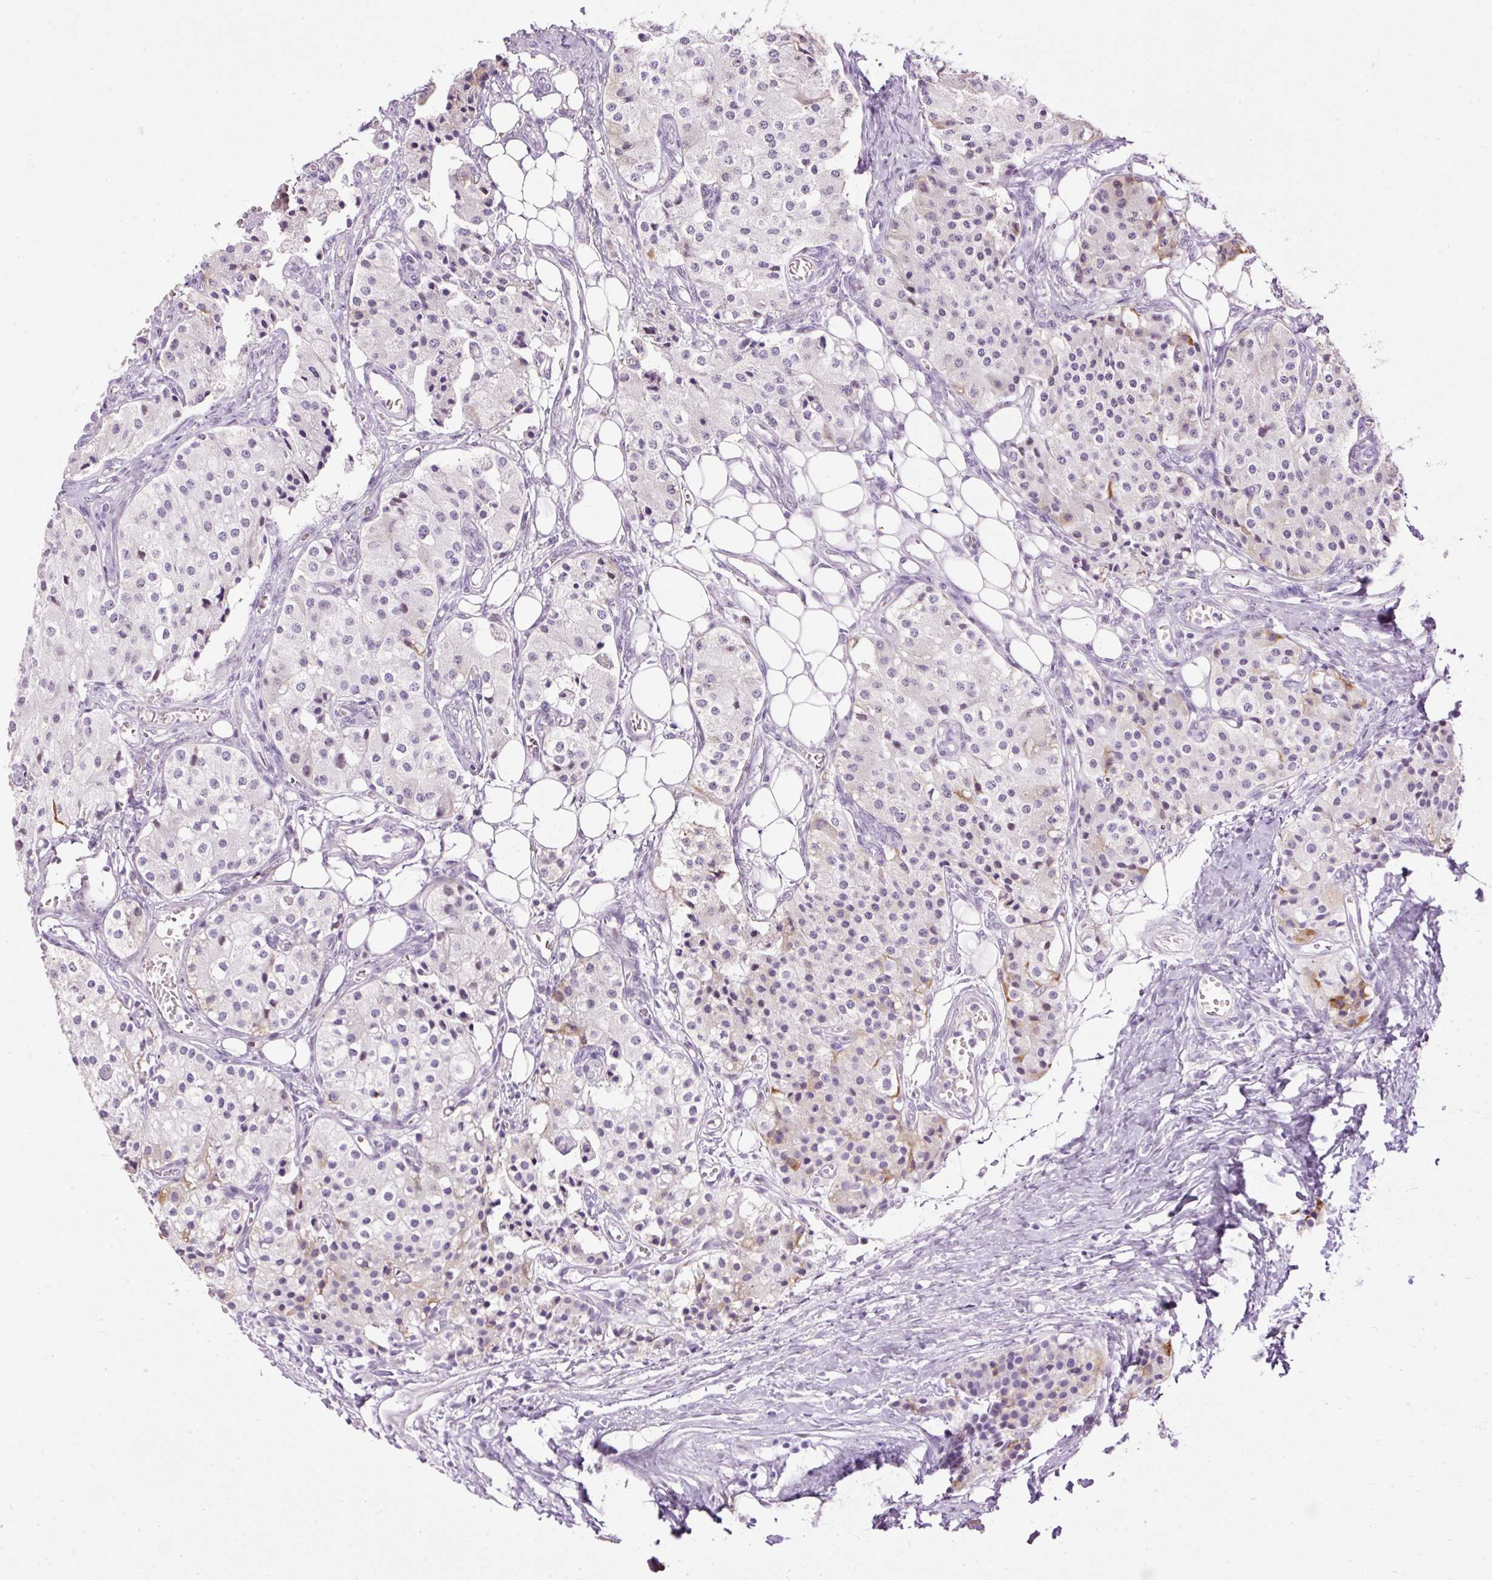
{"staining": {"intensity": "negative", "quantity": "none", "location": "none"}, "tissue": "carcinoid", "cell_type": "Tumor cells", "image_type": "cancer", "snomed": [{"axis": "morphology", "description": "Carcinoid, malignant, NOS"}, {"axis": "topography", "description": "Colon"}], "caption": "Immunohistochemistry (IHC) of carcinoid shows no positivity in tumor cells.", "gene": "PDE6B", "patient": {"sex": "female", "age": 52}}